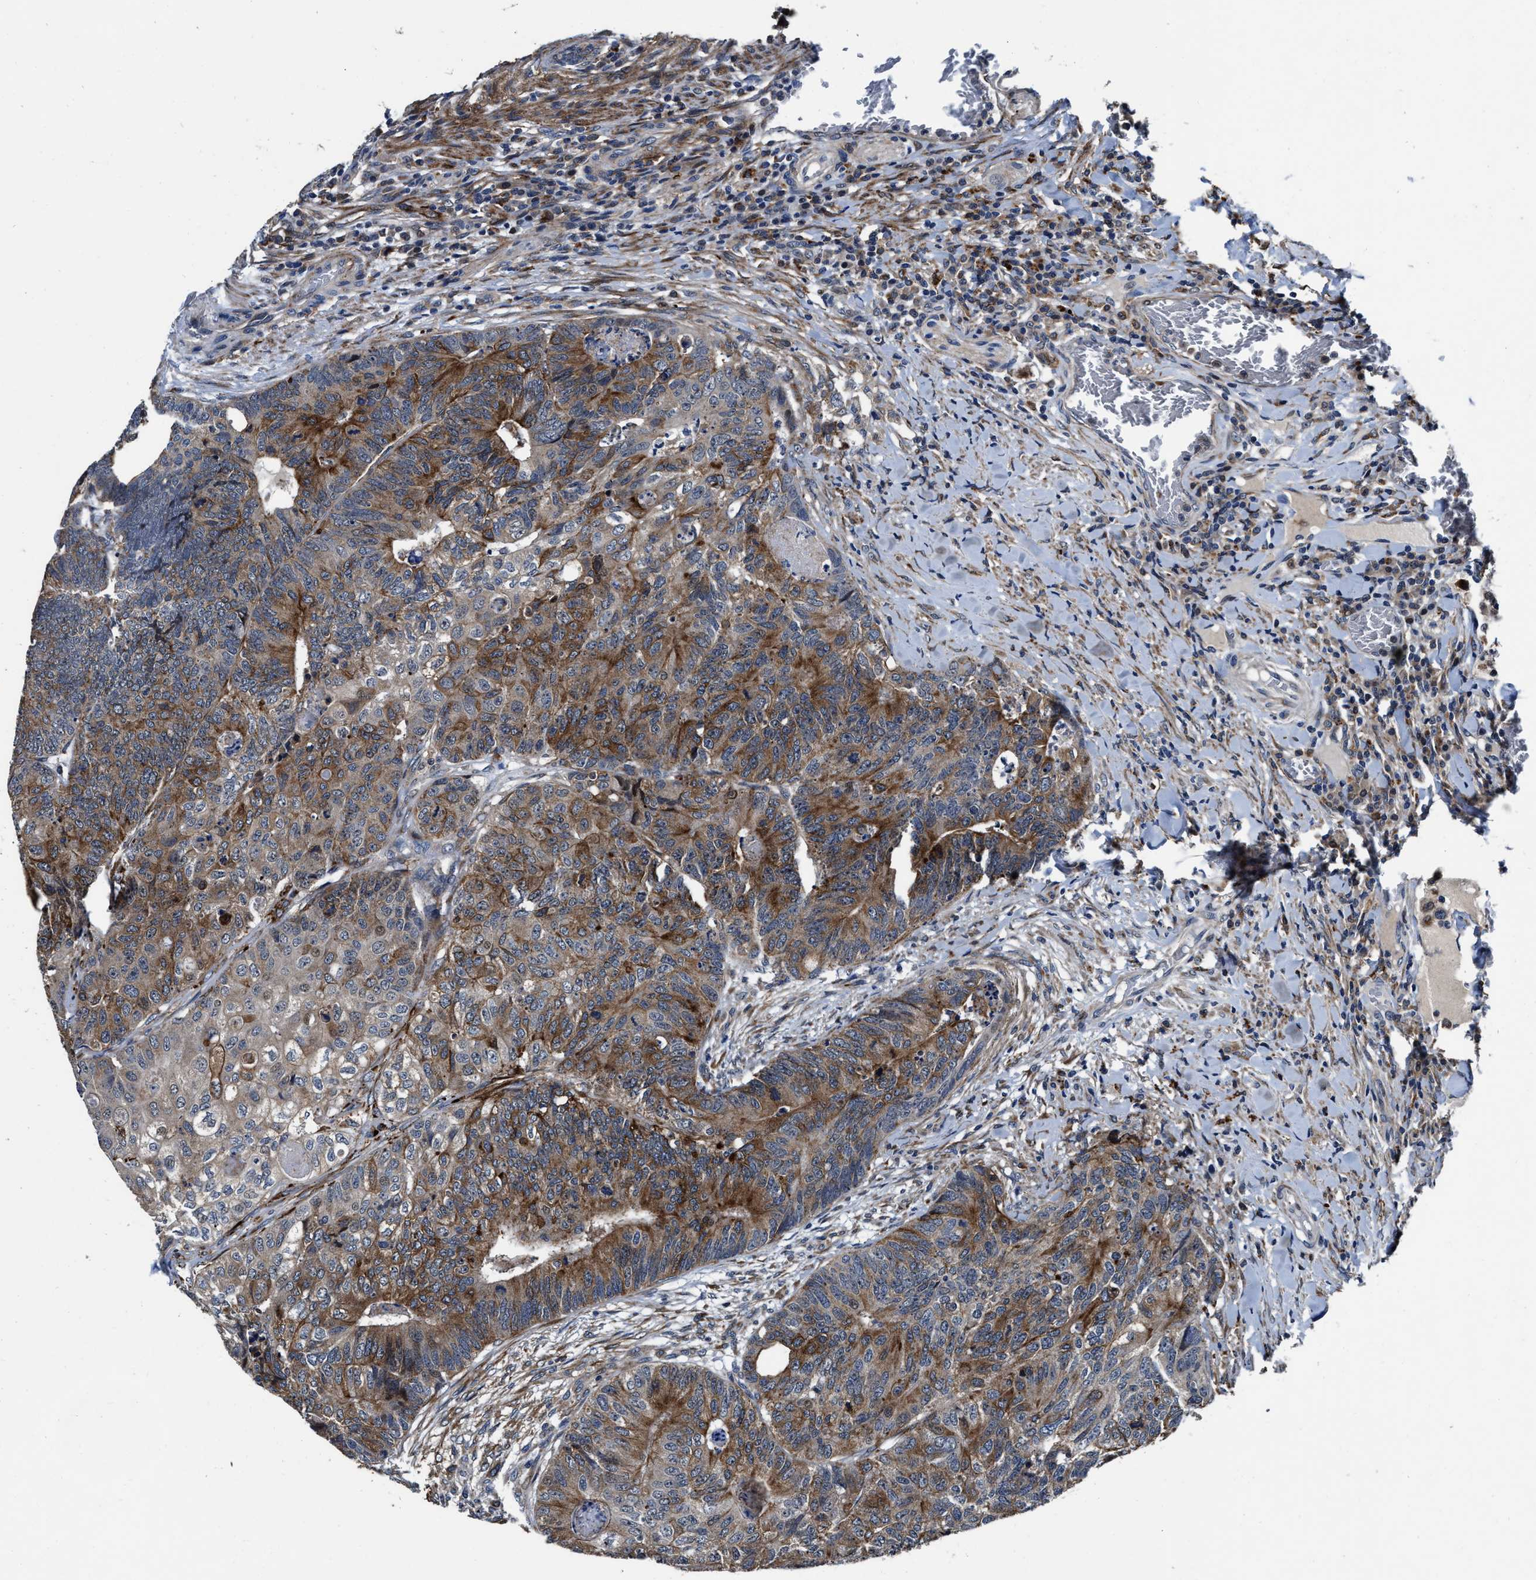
{"staining": {"intensity": "moderate", "quantity": ">75%", "location": "cytoplasmic/membranous"}, "tissue": "colorectal cancer", "cell_type": "Tumor cells", "image_type": "cancer", "snomed": [{"axis": "morphology", "description": "Adenocarcinoma, NOS"}, {"axis": "topography", "description": "Colon"}], "caption": "A medium amount of moderate cytoplasmic/membranous positivity is identified in approximately >75% of tumor cells in colorectal adenocarcinoma tissue.", "gene": "C2orf66", "patient": {"sex": "female", "age": 67}}